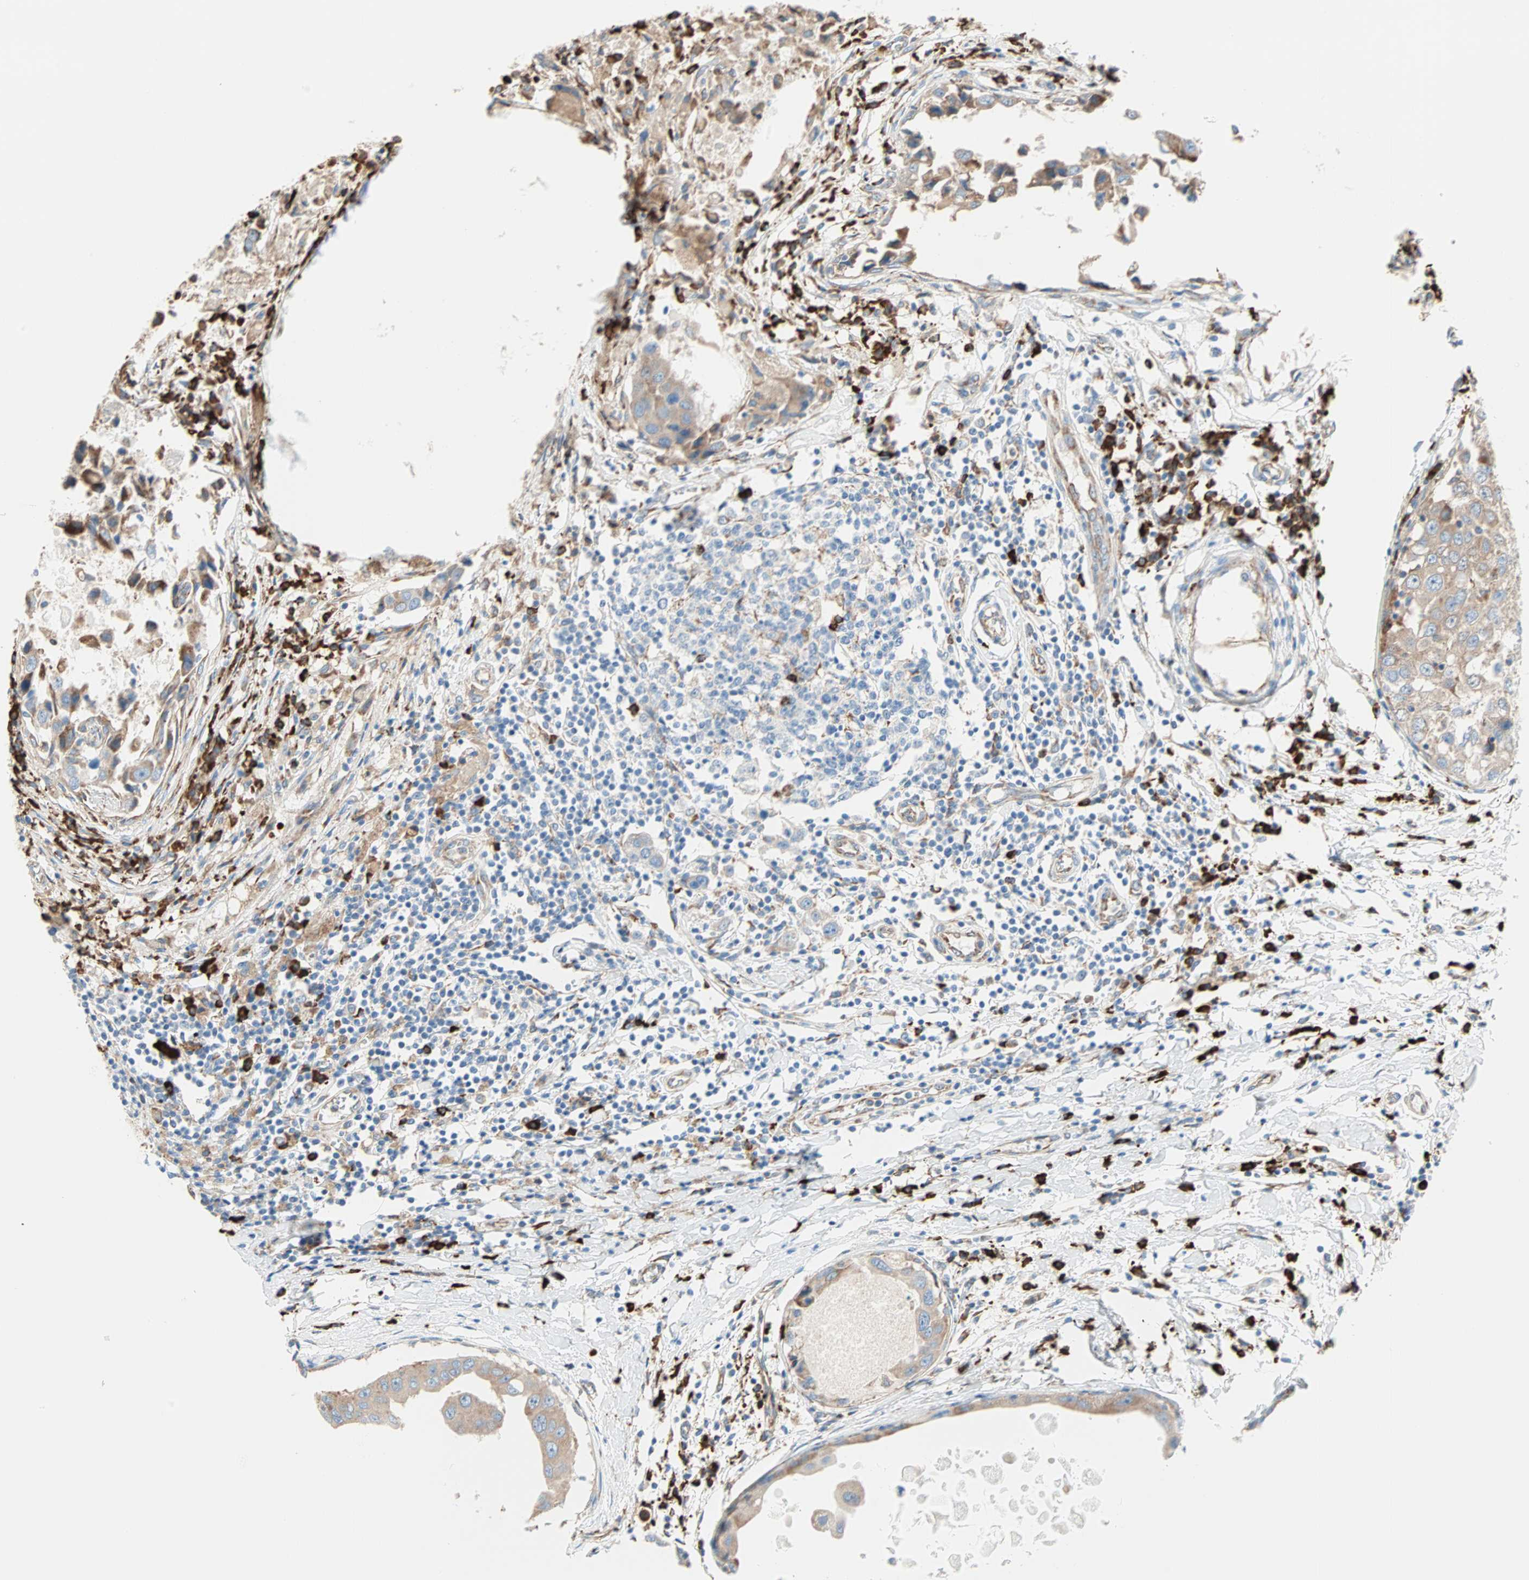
{"staining": {"intensity": "weak", "quantity": ">75%", "location": "cytoplasmic/membranous"}, "tissue": "breast cancer", "cell_type": "Tumor cells", "image_type": "cancer", "snomed": [{"axis": "morphology", "description": "Duct carcinoma"}, {"axis": "topography", "description": "Breast"}], "caption": "A high-resolution micrograph shows IHC staining of breast cancer (invasive ductal carcinoma), which exhibits weak cytoplasmic/membranous positivity in approximately >75% of tumor cells.", "gene": "PLCXD1", "patient": {"sex": "female", "age": 27}}